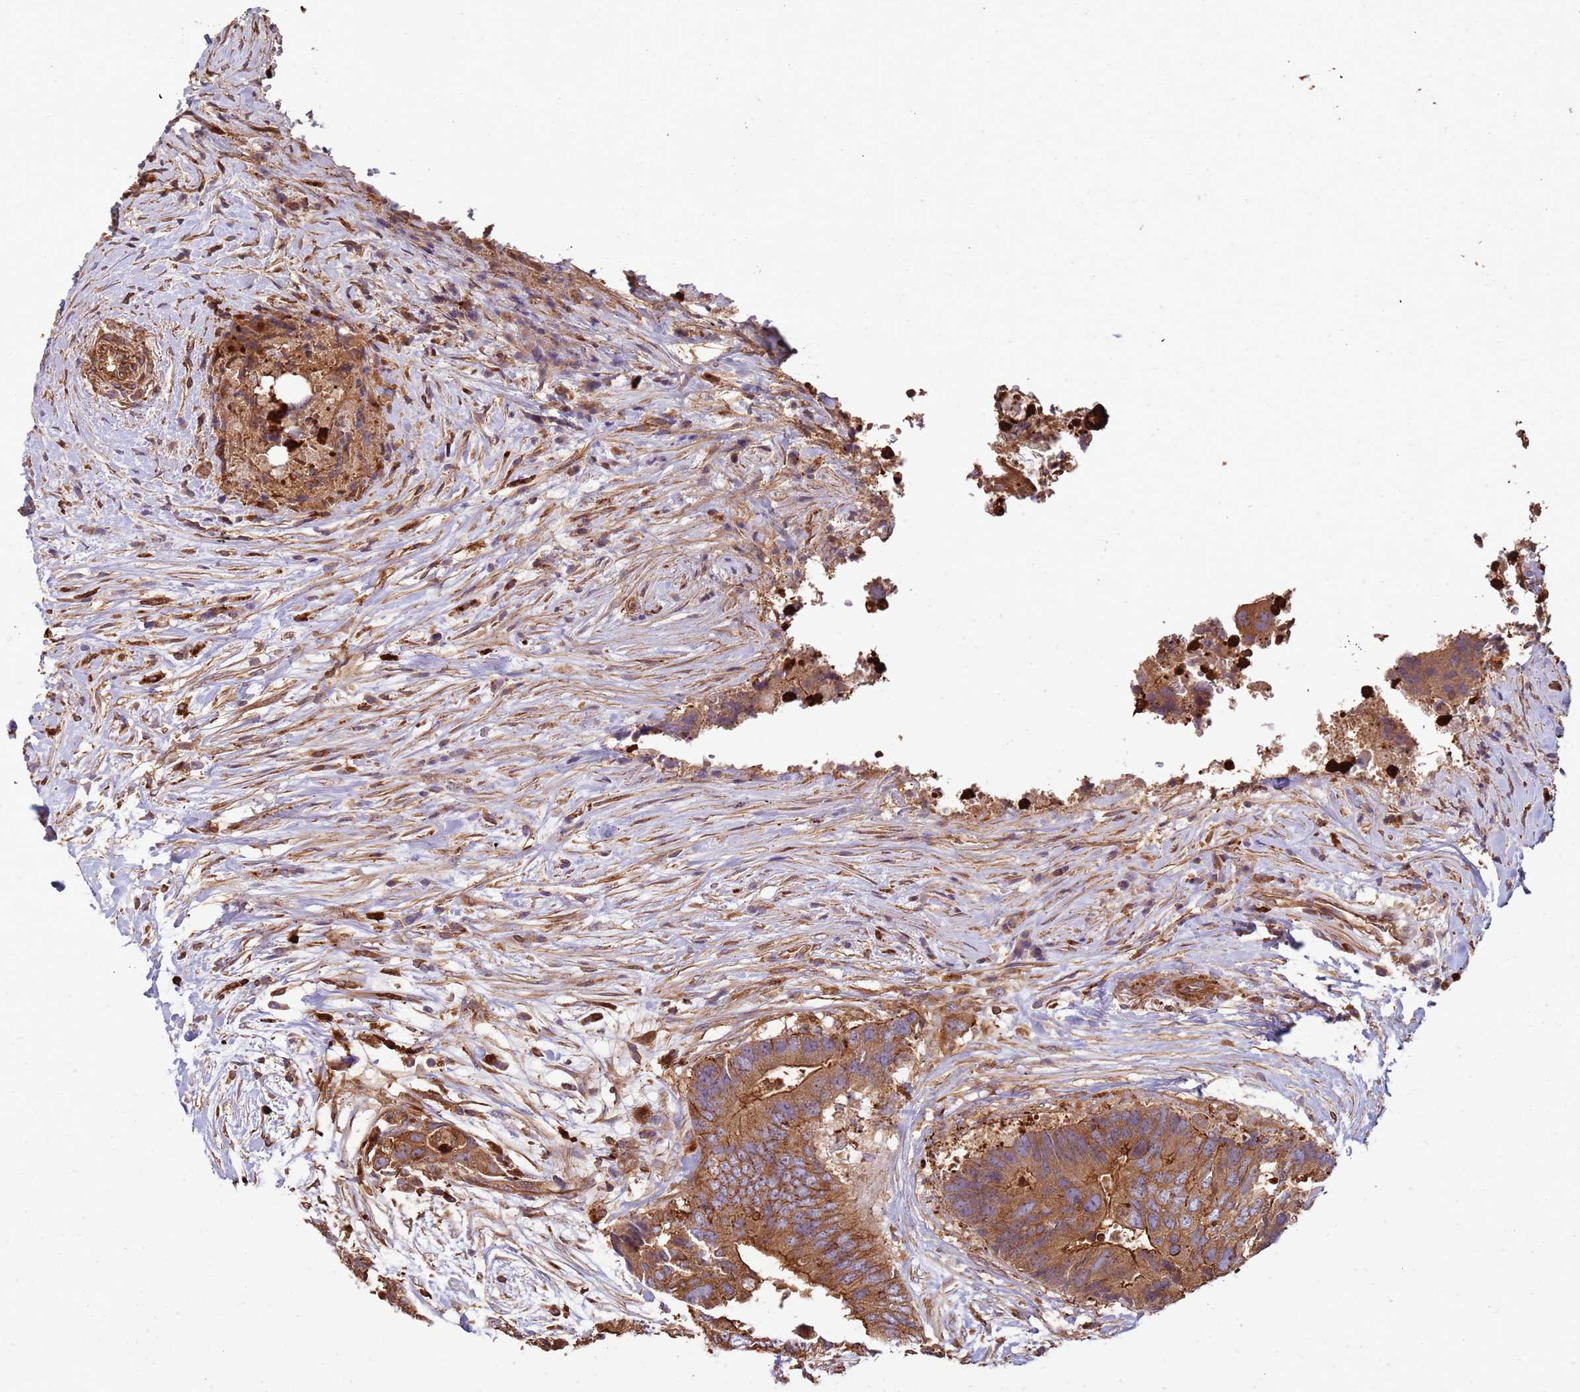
{"staining": {"intensity": "moderate", "quantity": ">75%", "location": "cytoplasmic/membranous"}, "tissue": "colorectal cancer", "cell_type": "Tumor cells", "image_type": "cancer", "snomed": [{"axis": "morphology", "description": "Adenocarcinoma, NOS"}, {"axis": "topography", "description": "Colon"}], "caption": "Immunohistochemical staining of human adenocarcinoma (colorectal) reveals medium levels of moderate cytoplasmic/membranous protein staining in approximately >75% of tumor cells. The protein of interest is shown in brown color, while the nuclei are stained blue.", "gene": "NDUFAF4", "patient": {"sex": "male", "age": 71}}